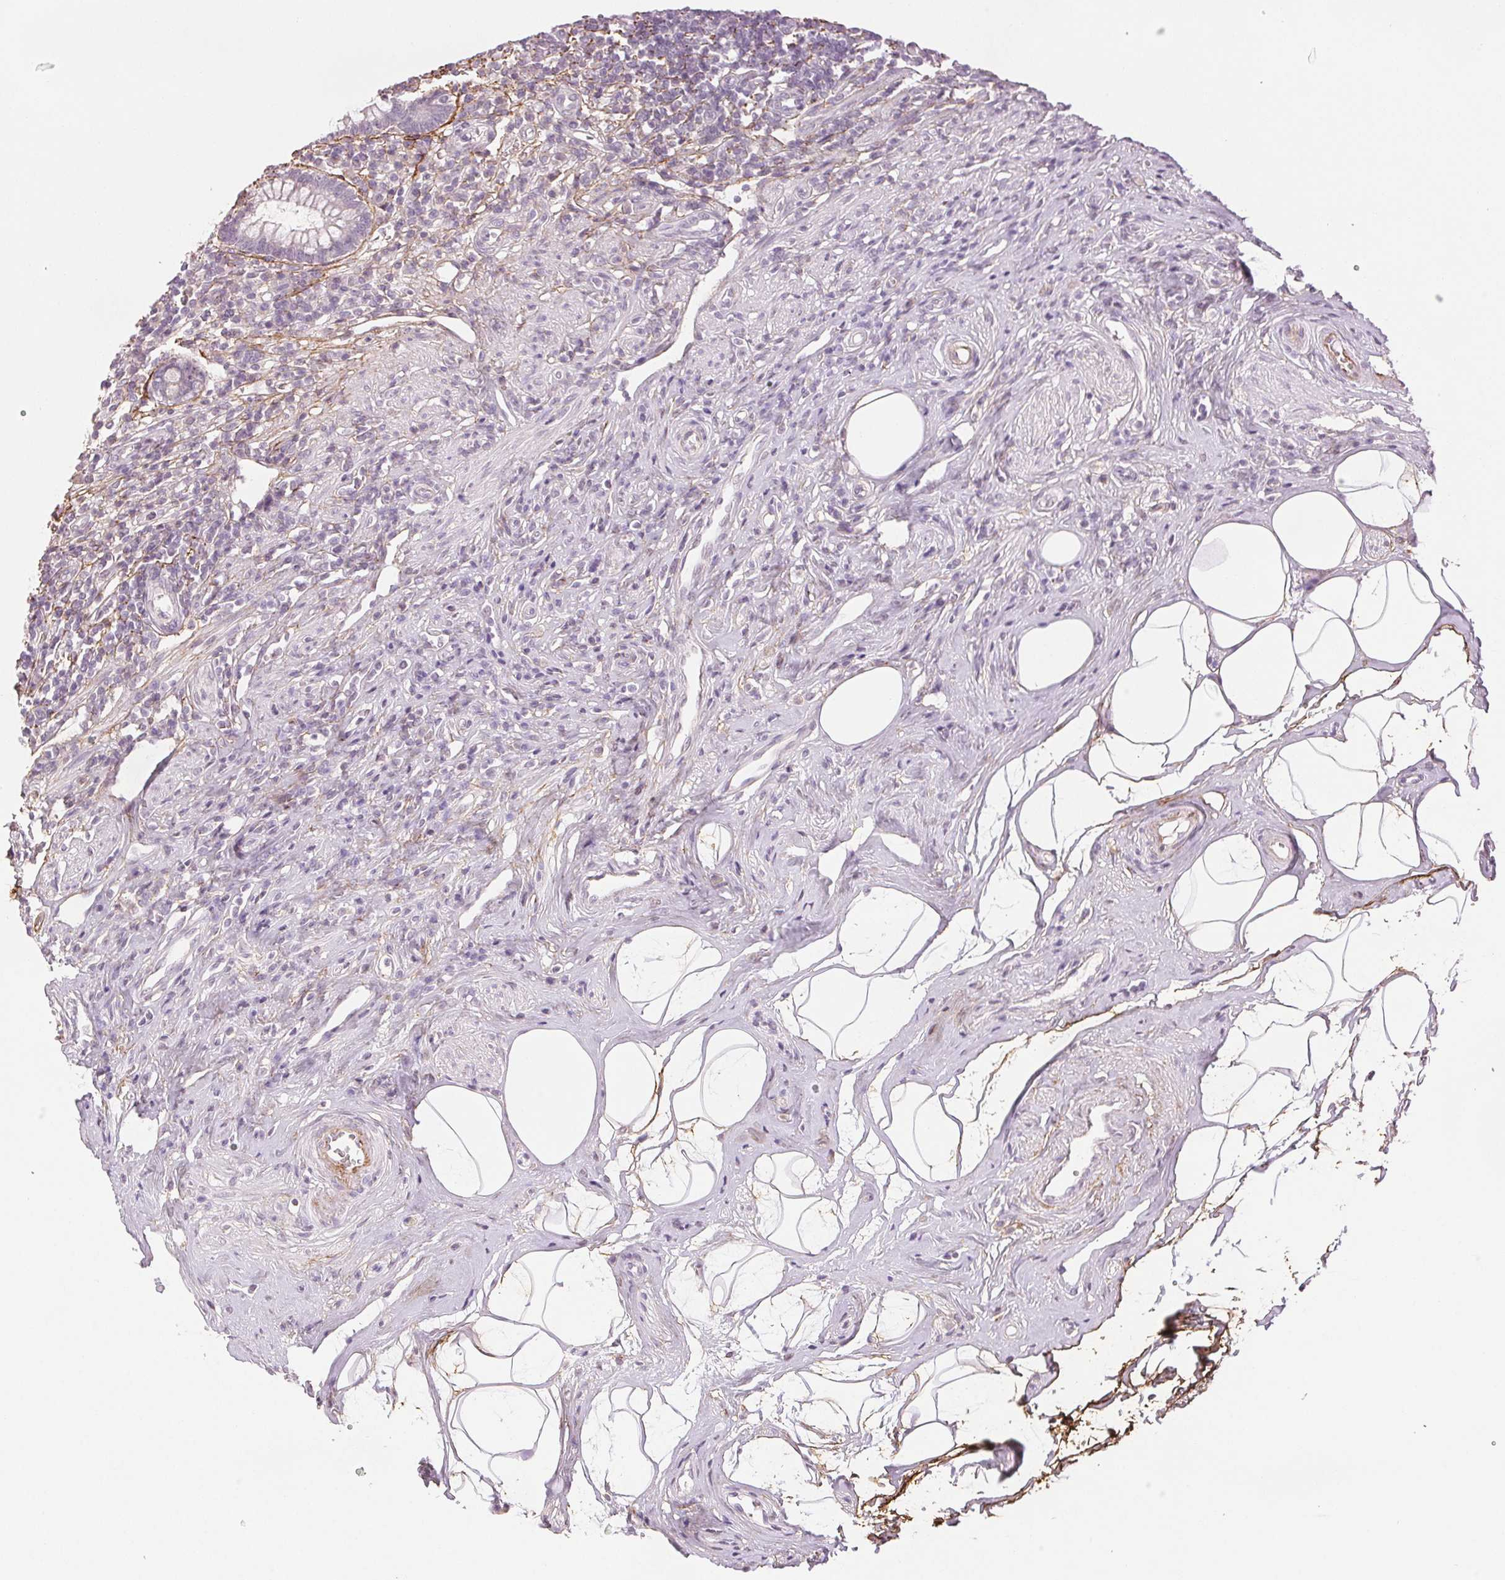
{"staining": {"intensity": "negative", "quantity": "none", "location": "none"}, "tissue": "appendix", "cell_type": "Glandular cells", "image_type": "normal", "snomed": [{"axis": "morphology", "description": "Normal tissue, NOS"}, {"axis": "topography", "description": "Appendix"}], "caption": "Immunohistochemistry (IHC) histopathology image of unremarkable human appendix stained for a protein (brown), which shows no positivity in glandular cells. (DAB IHC visualized using brightfield microscopy, high magnification).", "gene": "FBN1", "patient": {"sex": "female", "age": 56}}